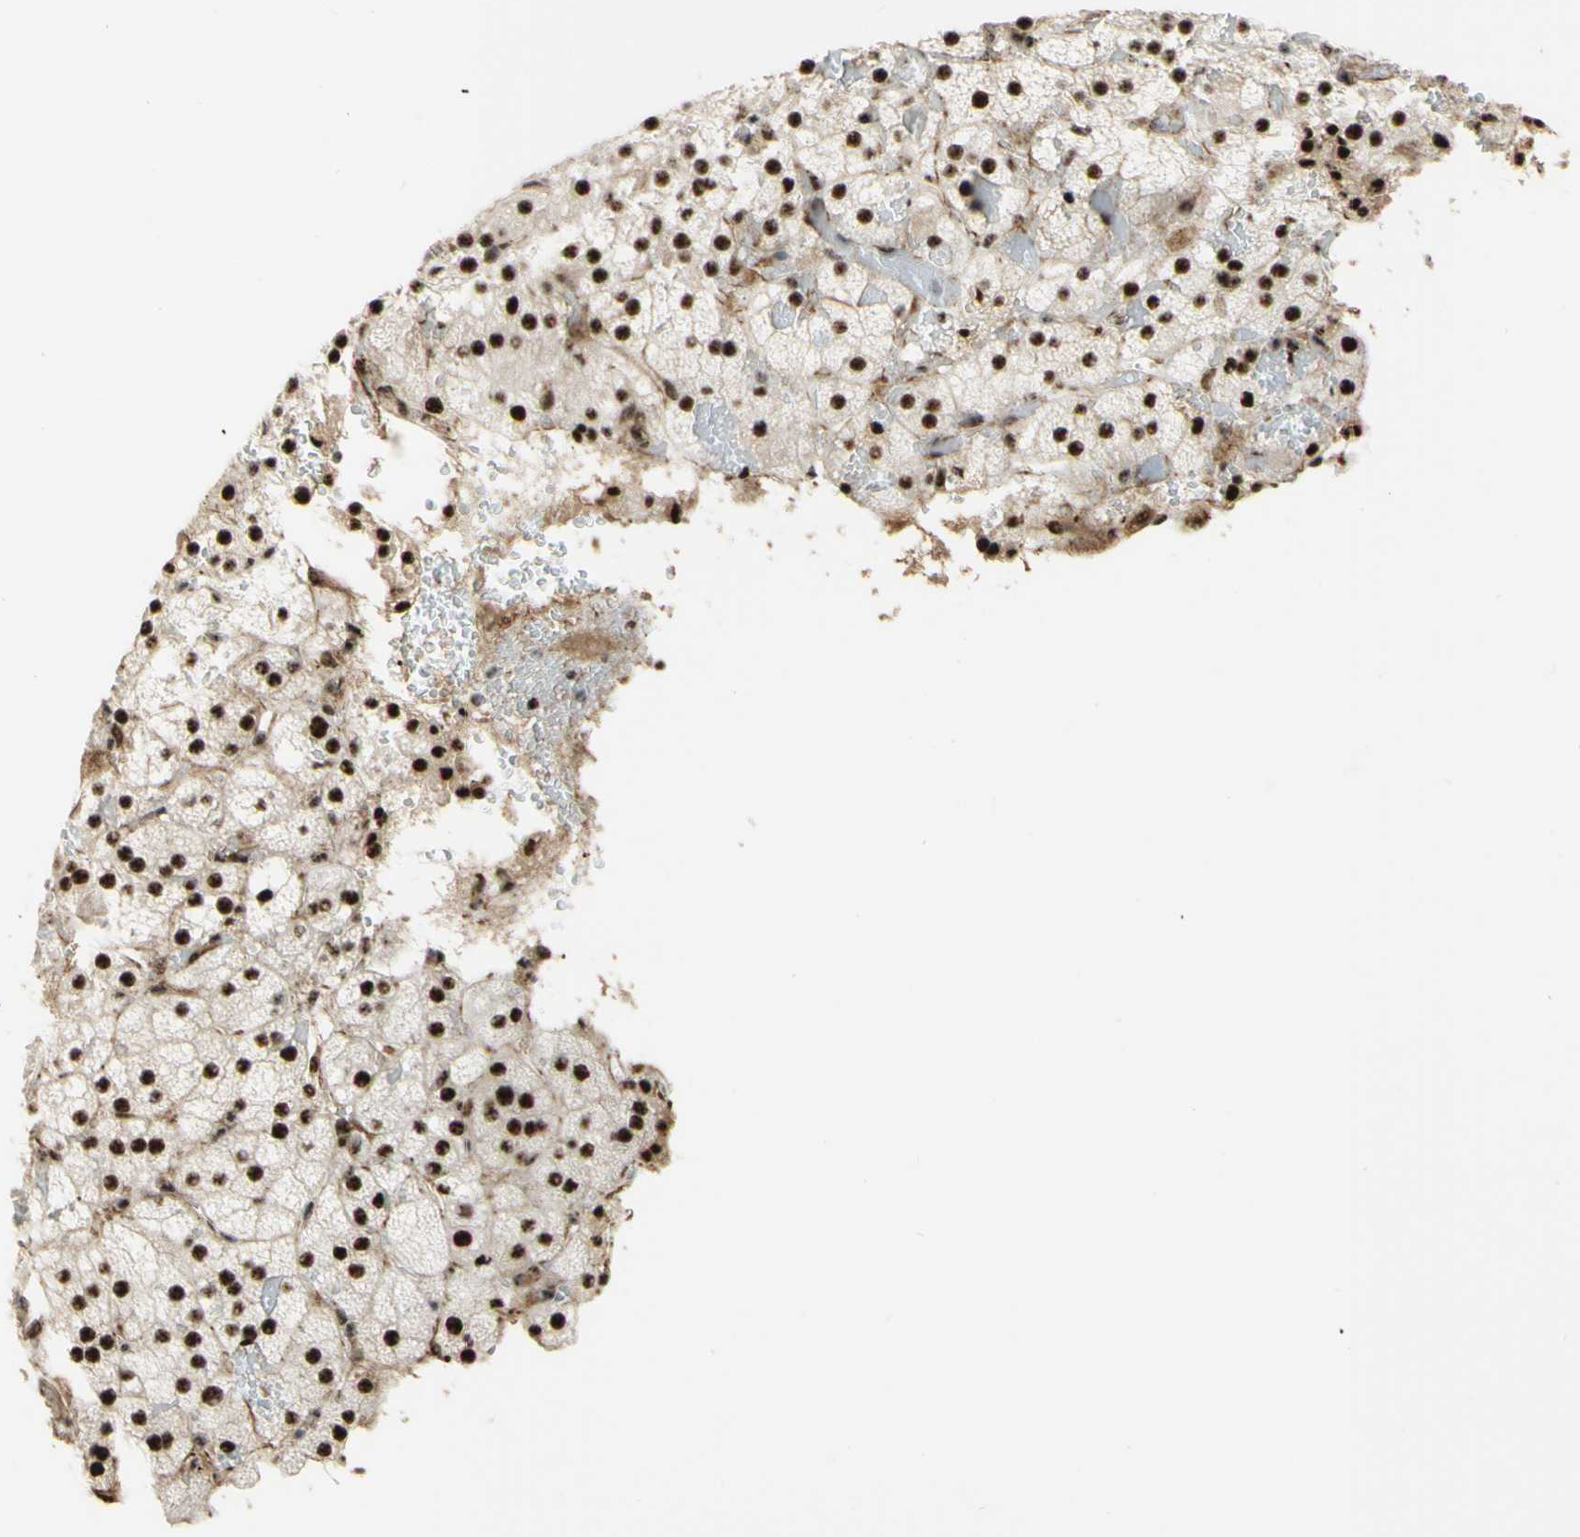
{"staining": {"intensity": "strong", "quantity": ">75%", "location": "nuclear"}, "tissue": "adrenal gland", "cell_type": "Glandular cells", "image_type": "normal", "snomed": [{"axis": "morphology", "description": "Normal tissue, NOS"}, {"axis": "topography", "description": "Adrenal gland"}], "caption": "Adrenal gland stained with immunohistochemistry (IHC) shows strong nuclear staining in approximately >75% of glandular cells. Using DAB (3,3'-diaminobenzidine) (brown) and hematoxylin (blue) stains, captured at high magnification using brightfield microscopy.", "gene": "SAP18", "patient": {"sex": "female", "age": 59}}